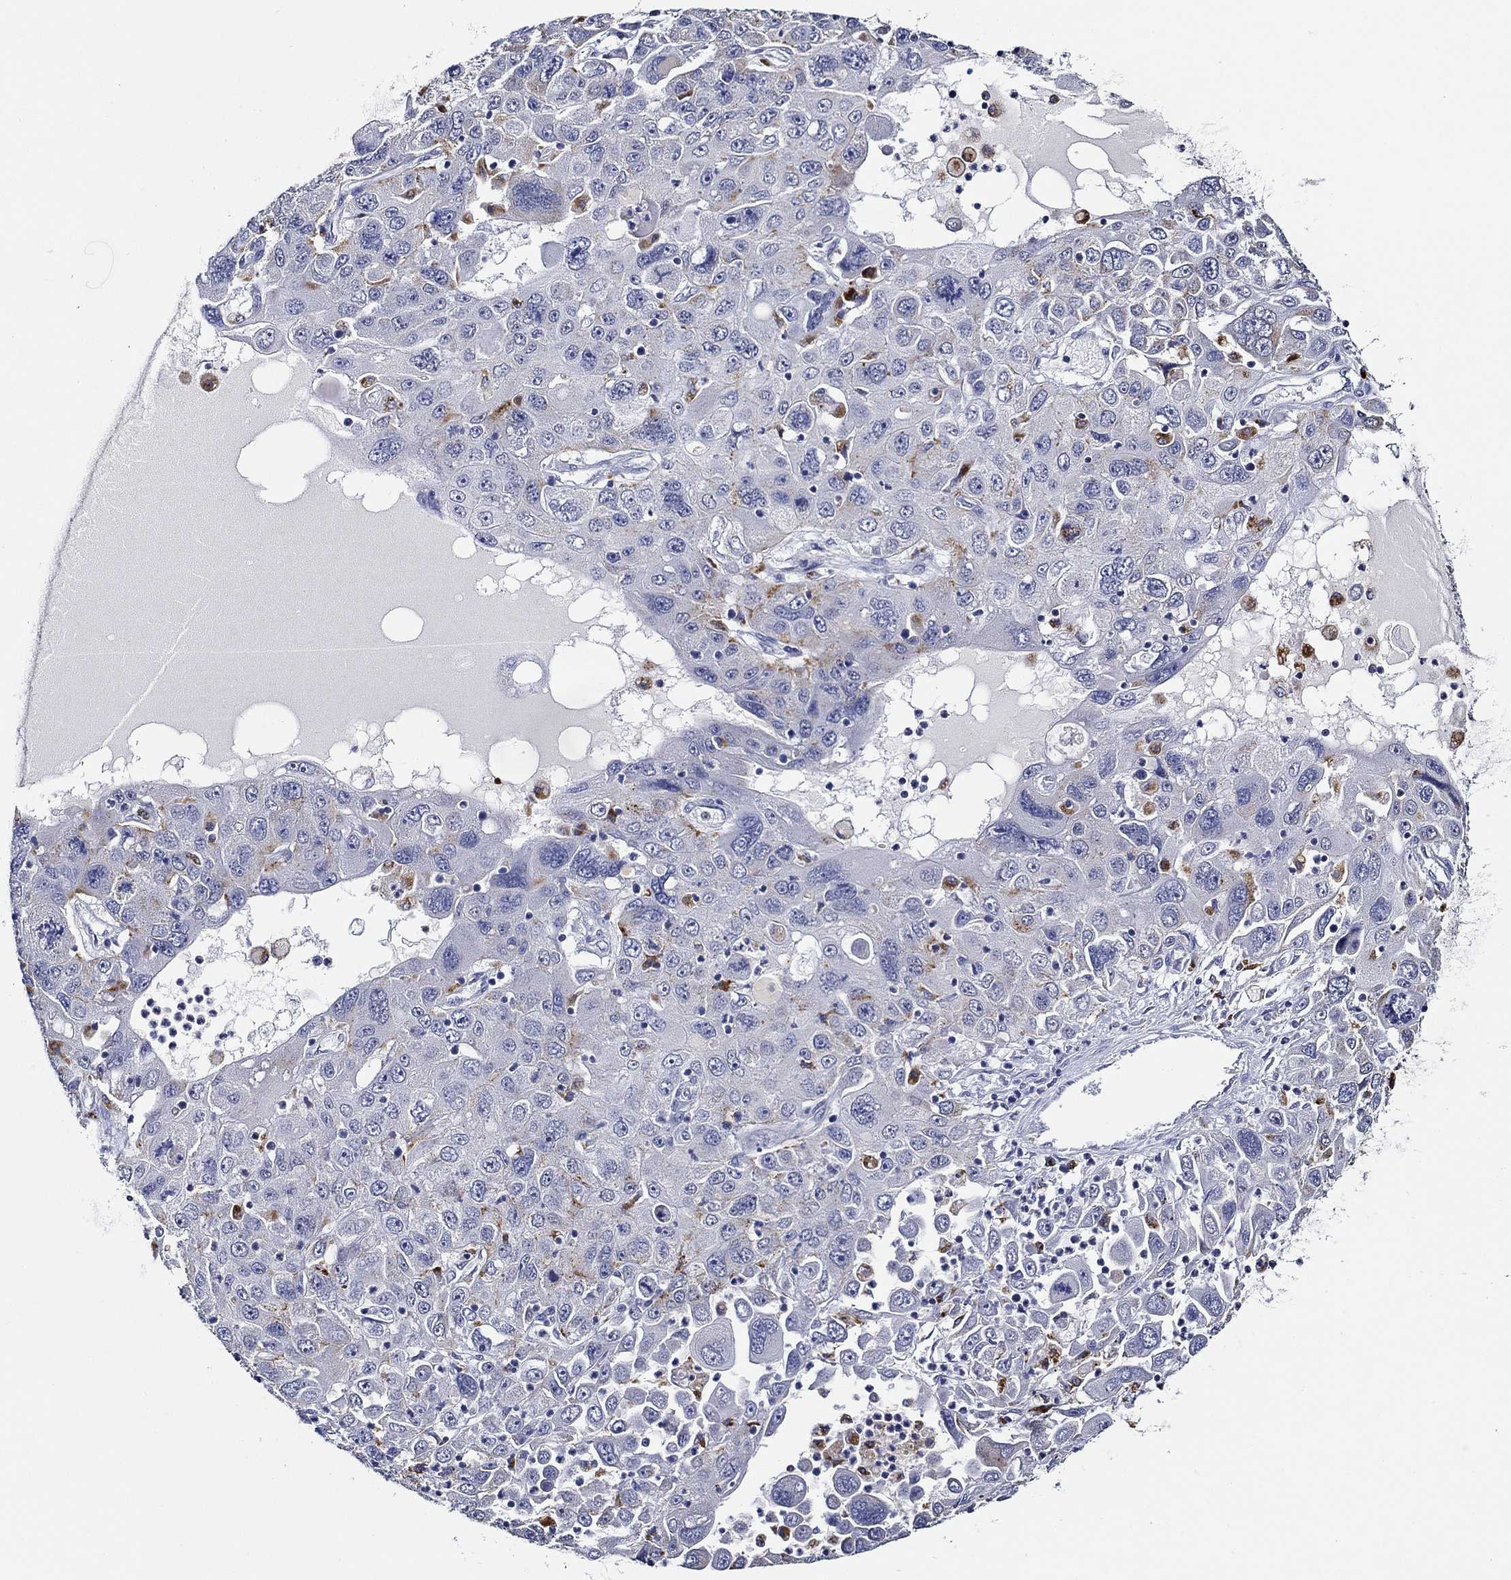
{"staining": {"intensity": "weak", "quantity": "<25%", "location": "cytoplasmic/membranous"}, "tissue": "stomach cancer", "cell_type": "Tumor cells", "image_type": "cancer", "snomed": [{"axis": "morphology", "description": "Adenocarcinoma, NOS"}, {"axis": "topography", "description": "Stomach"}], "caption": "Immunohistochemical staining of stomach cancer reveals no significant positivity in tumor cells. Brightfield microscopy of immunohistochemistry (IHC) stained with DAB (brown) and hematoxylin (blue), captured at high magnification.", "gene": "GATA2", "patient": {"sex": "male", "age": 56}}